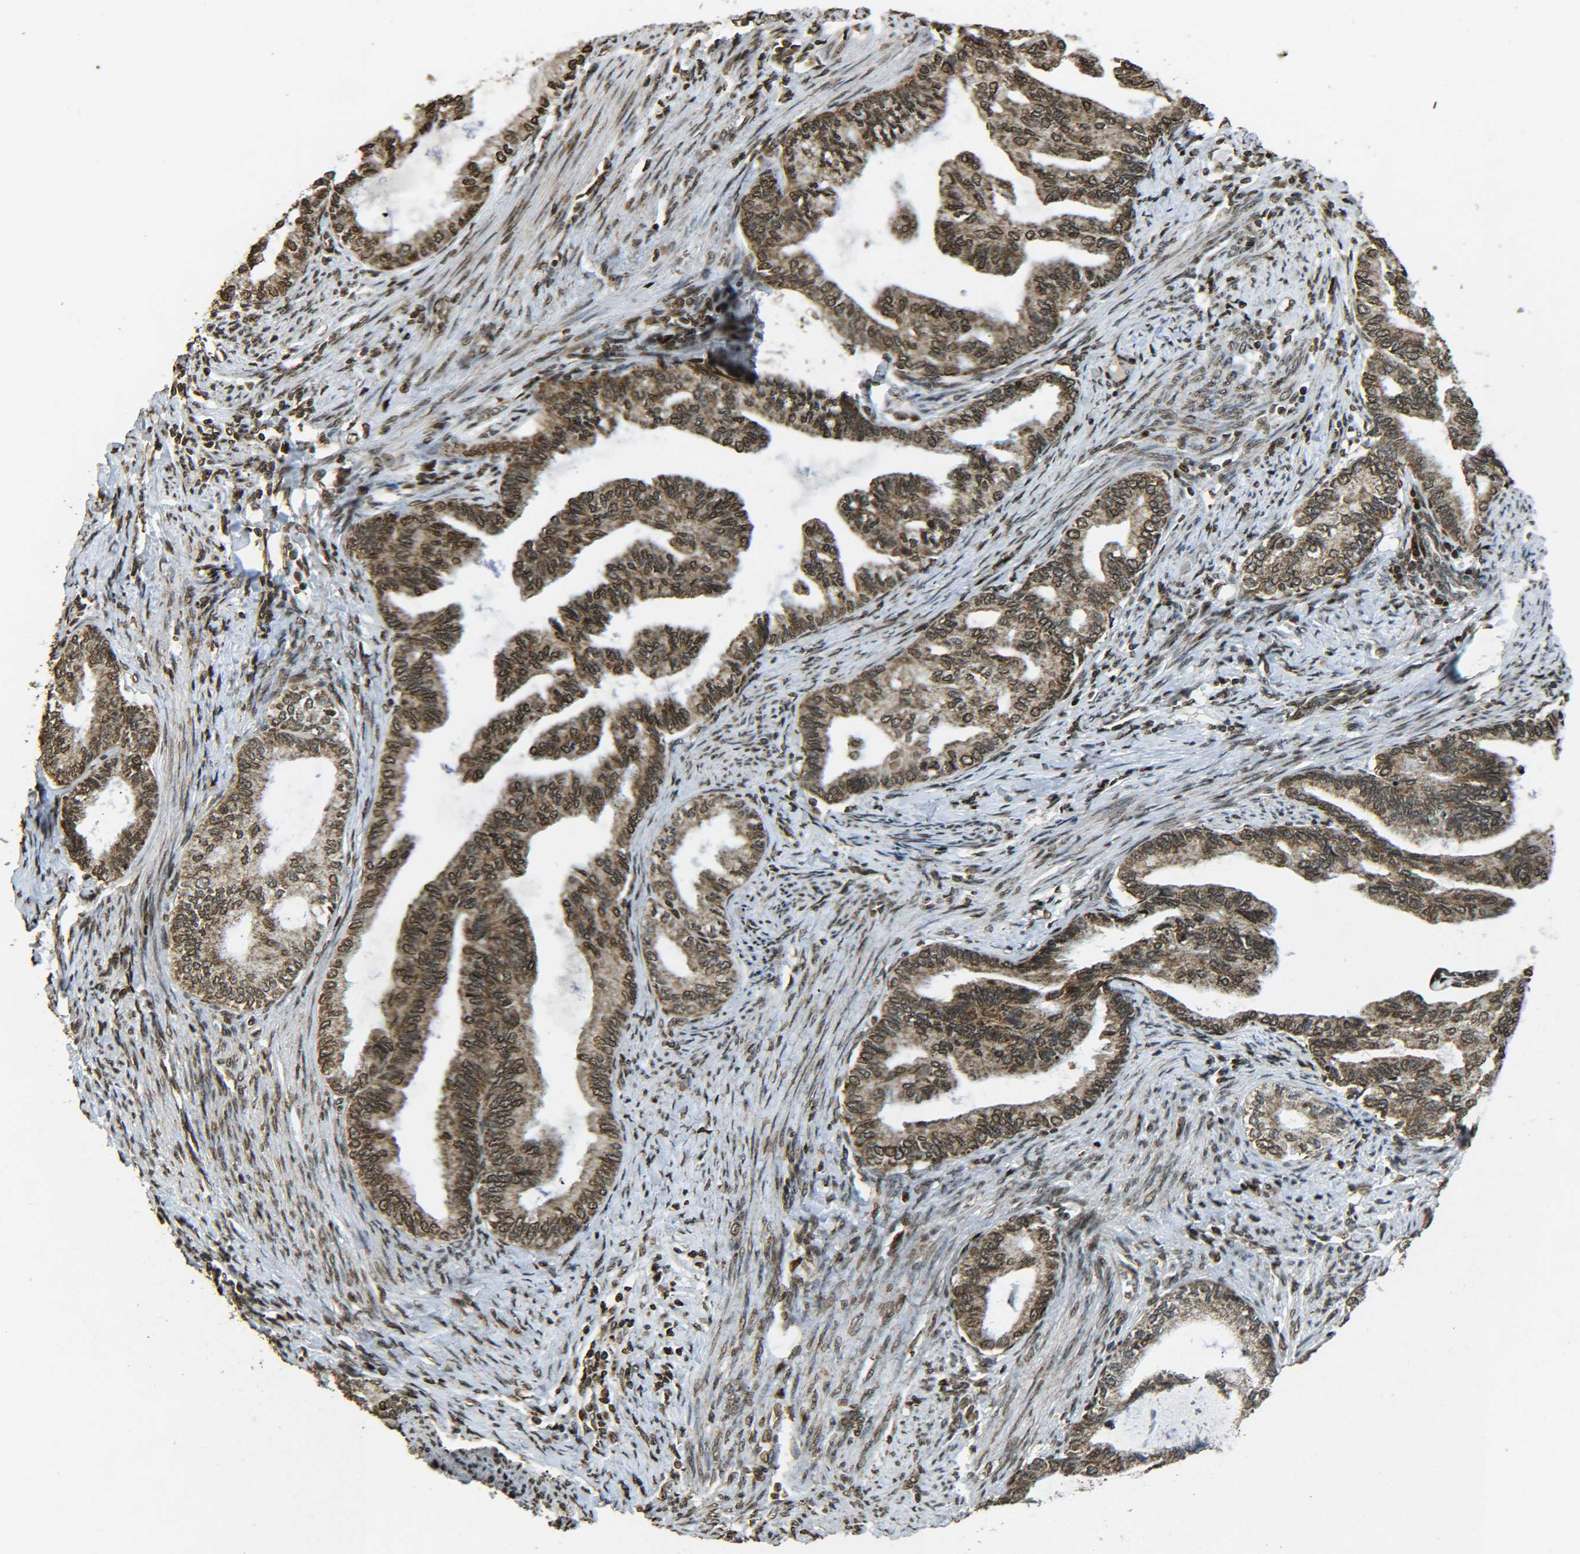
{"staining": {"intensity": "moderate", "quantity": ">75%", "location": "cytoplasmic/membranous,nuclear"}, "tissue": "endometrial cancer", "cell_type": "Tumor cells", "image_type": "cancer", "snomed": [{"axis": "morphology", "description": "Adenocarcinoma, NOS"}, {"axis": "topography", "description": "Endometrium"}], "caption": "DAB immunohistochemical staining of endometrial cancer displays moderate cytoplasmic/membranous and nuclear protein expression in about >75% of tumor cells.", "gene": "NEUROG2", "patient": {"sex": "female", "age": 86}}